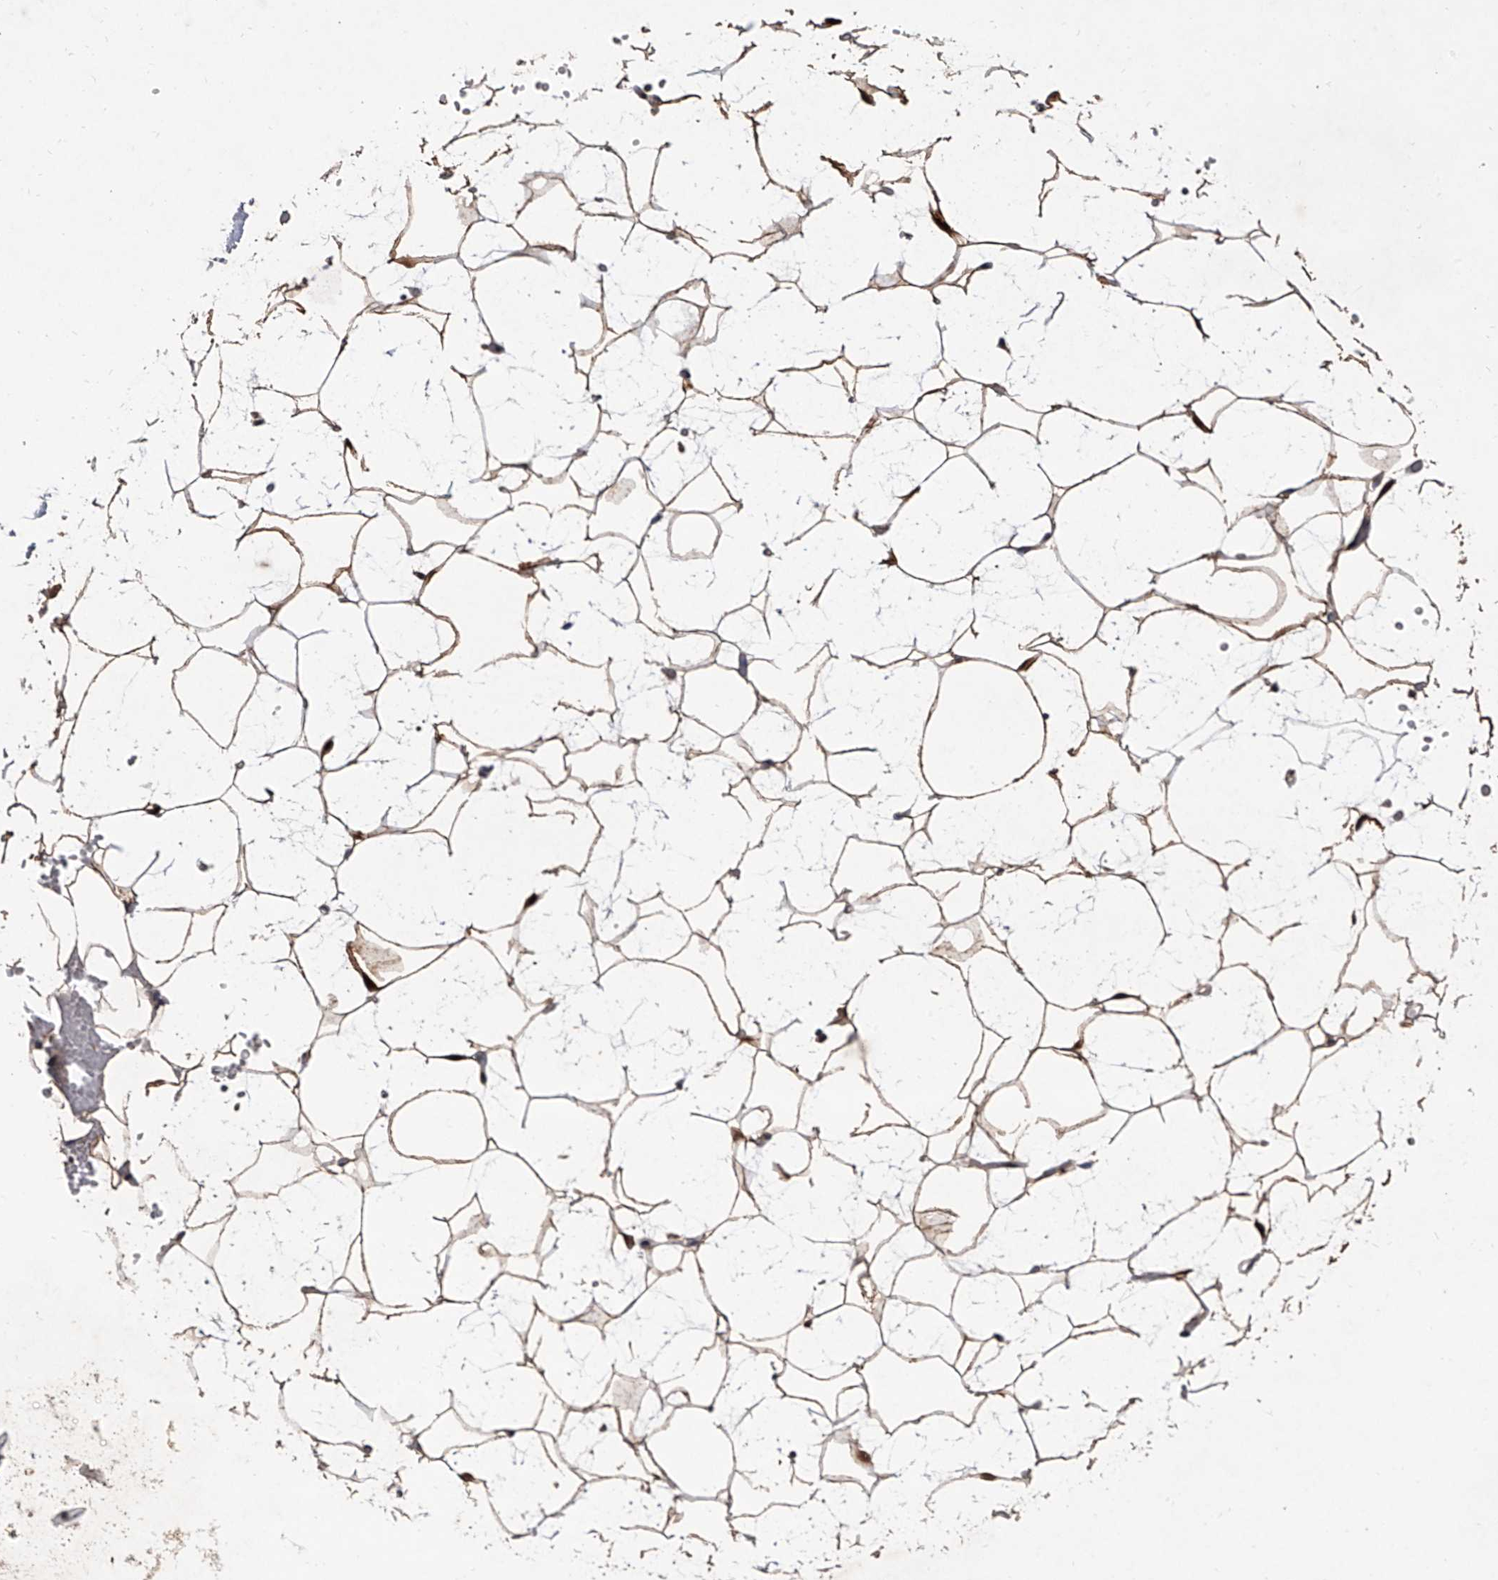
{"staining": {"intensity": "moderate", "quantity": ">75%", "location": "cytoplasmic/membranous"}, "tissue": "adipose tissue", "cell_type": "Adipocytes", "image_type": "normal", "snomed": [{"axis": "morphology", "description": "Normal tissue, NOS"}, {"axis": "topography", "description": "Breast"}], "caption": "DAB immunohistochemical staining of benign human adipose tissue displays moderate cytoplasmic/membranous protein expression in approximately >75% of adipocytes. The protein of interest is shown in brown color, while the nuclei are stained blue.", "gene": "BHLHE23", "patient": {"sex": "female", "age": 23}}